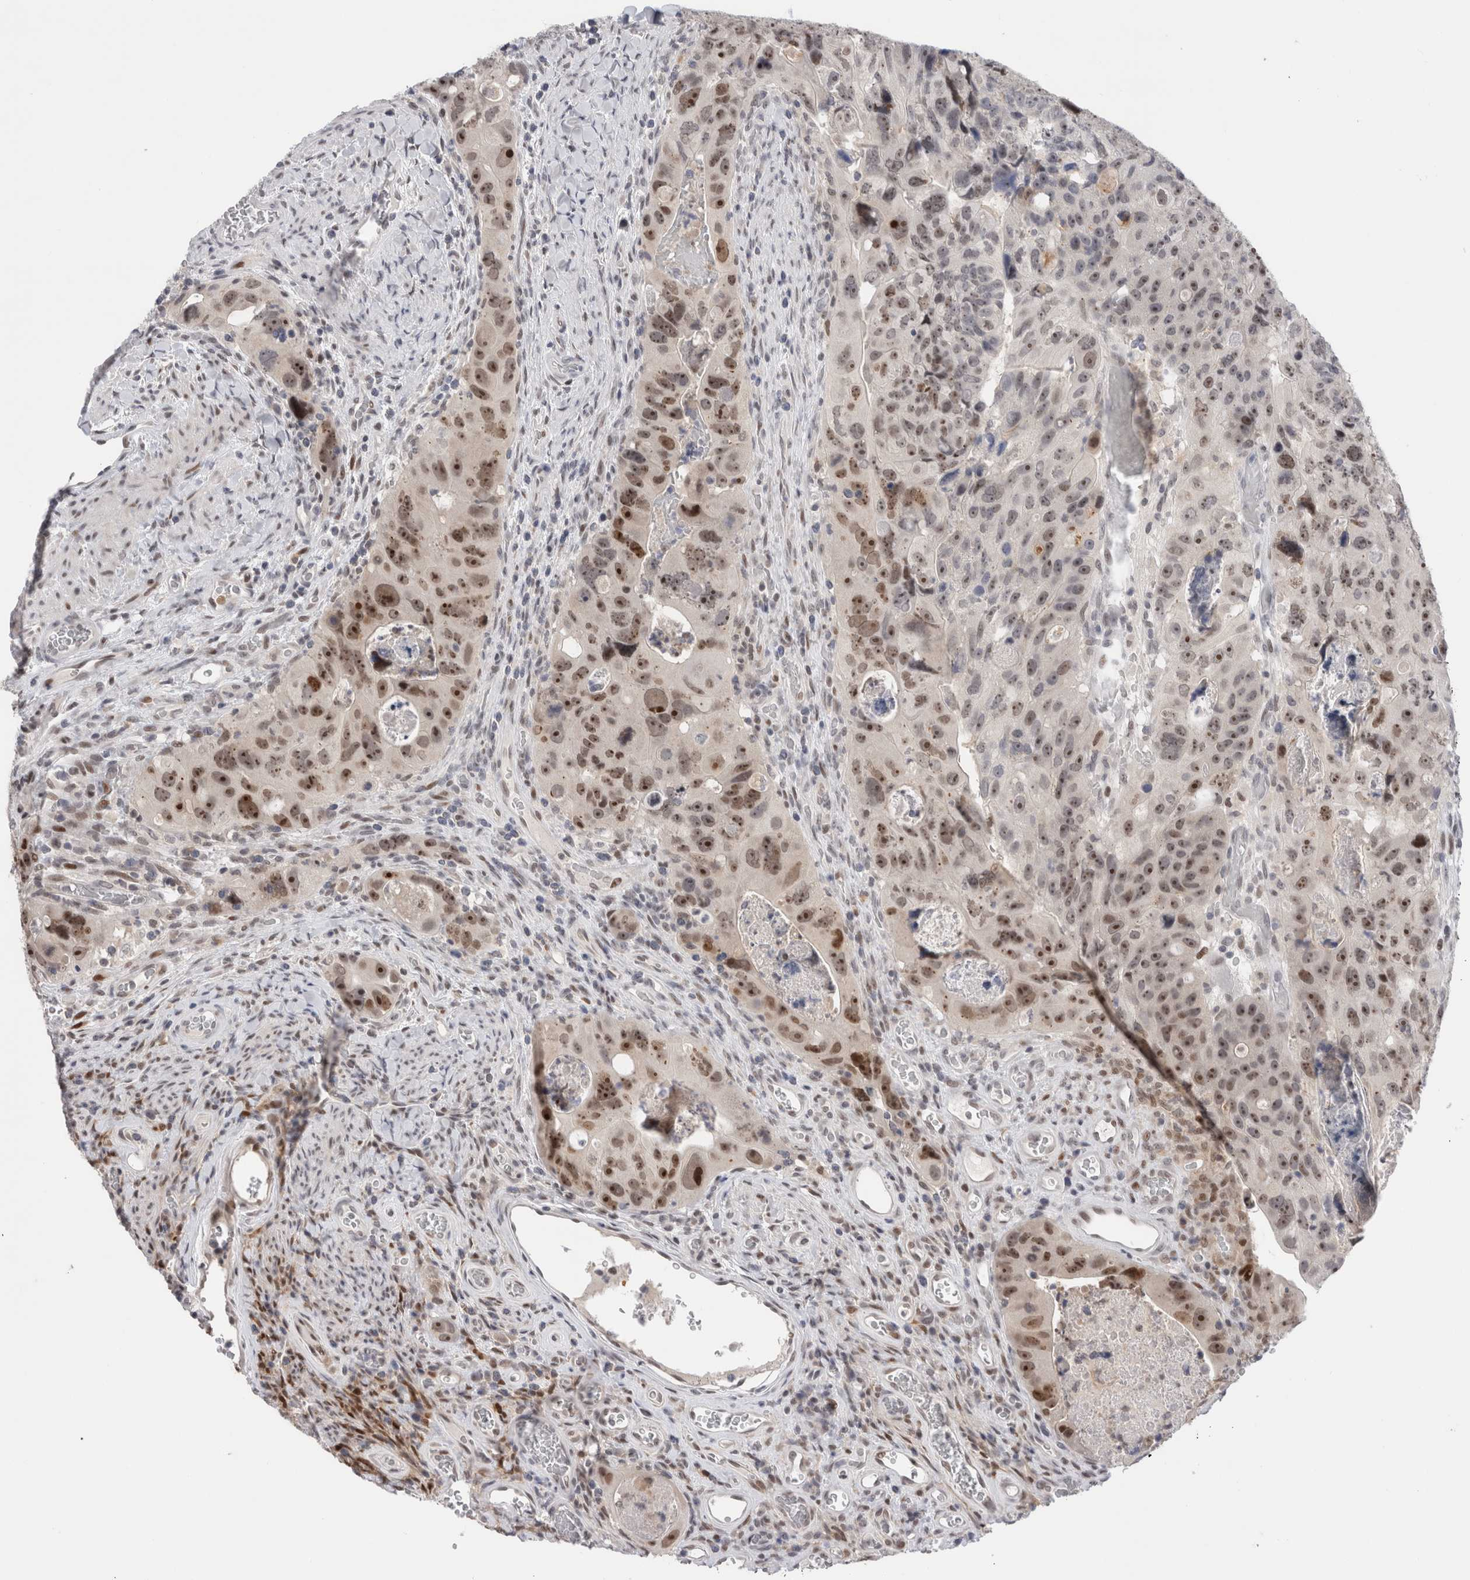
{"staining": {"intensity": "moderate", "quantity": ">75%", "location": "nuclear"}, "tissue": "colorectal cancer", "cell_type": "Tumor cells", "image_type": "cancer", "snomed": [{"axis": "morphology", "description": "Adenocarcinoma, NOS"}, {"axis": "topography", "description": "Rectum"}], "caption": "Immunohistochemical staining of adenocarcinoma (colorectal) displays medium levels of moderate nuclear protein staining in approximately >75% of tumor cells.", "gene": "ZNF521", "patient": {"sex": "male", "age": 59}}